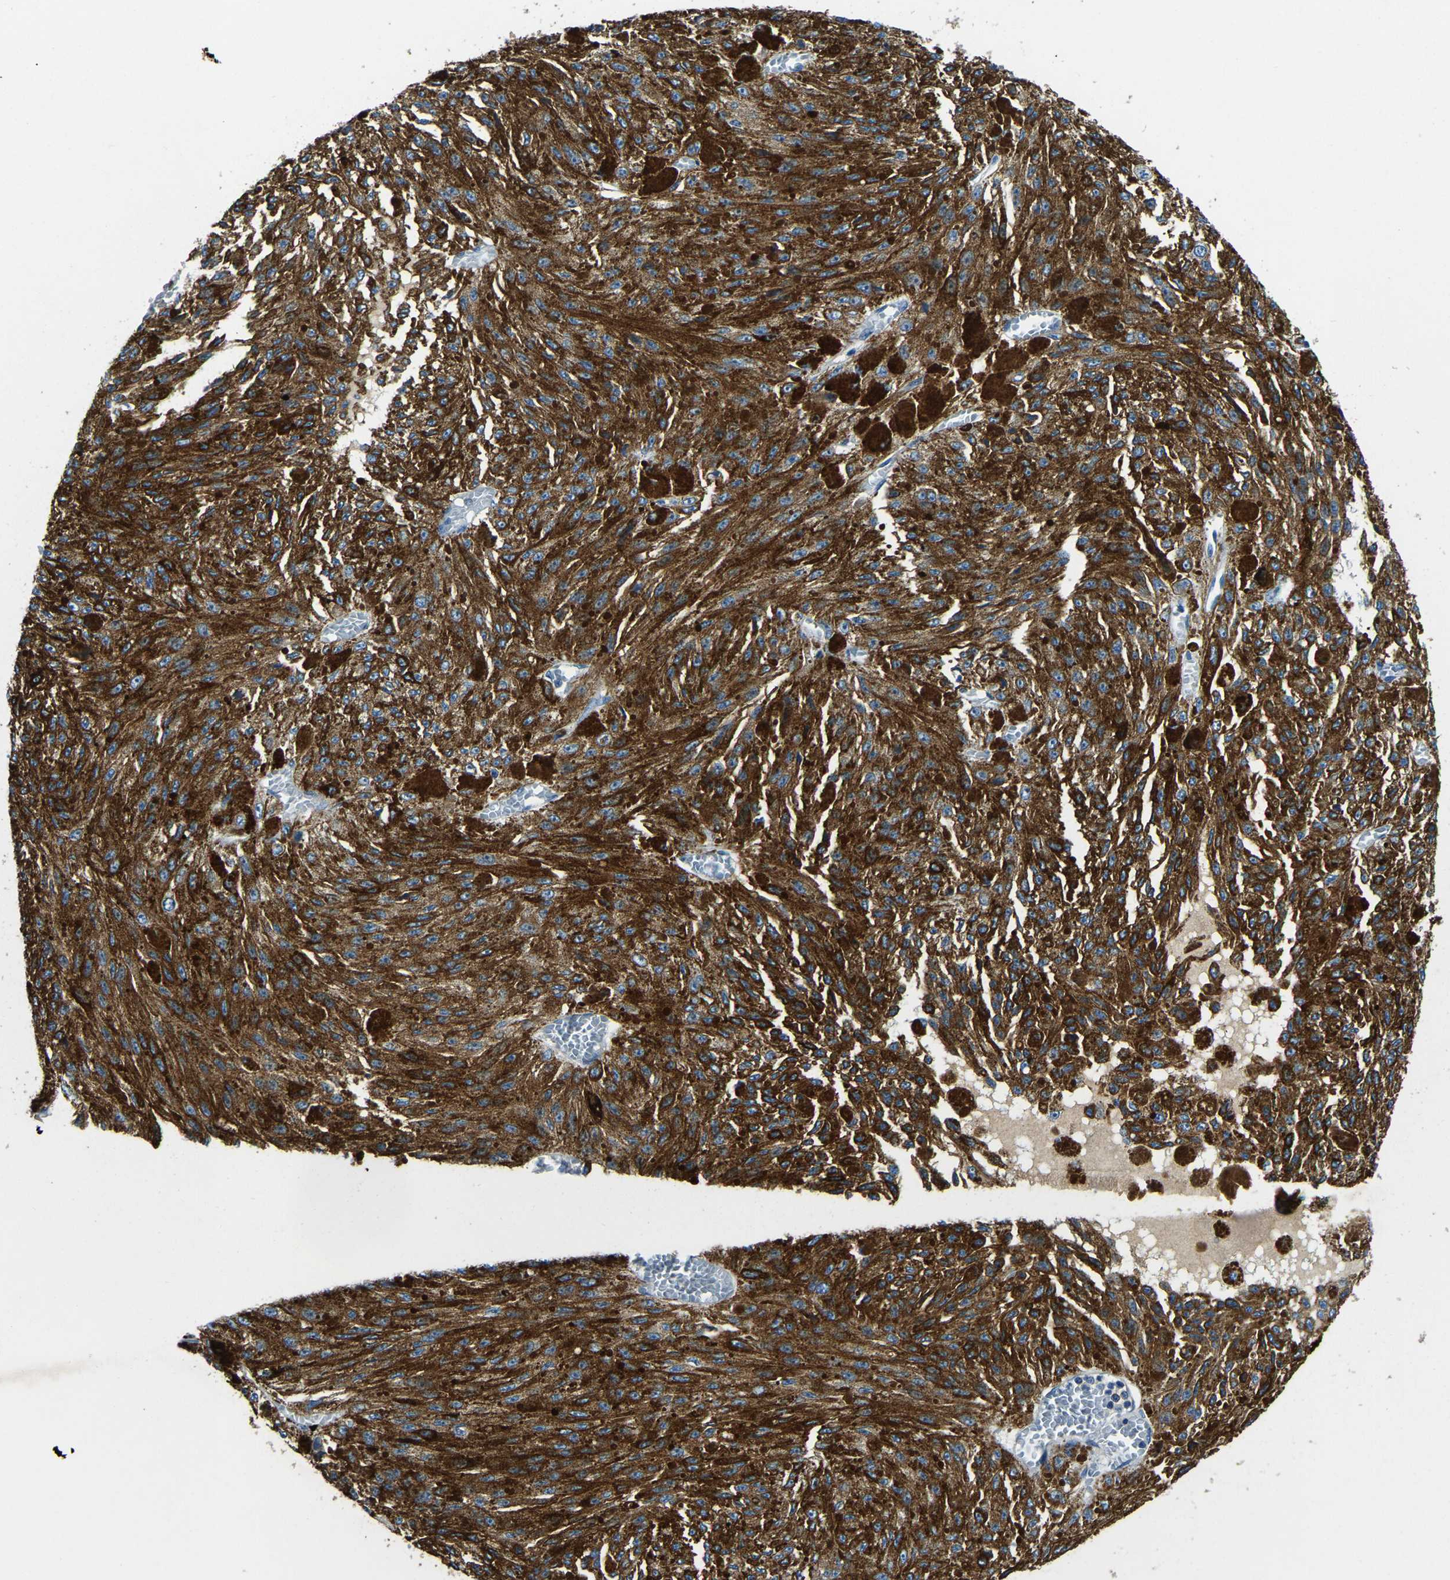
{"staining": {"intensity": "strong", "quantity": ">75%", "location": "cytoplasmic/membranous"}, "tissue": "melanoma", "cell_type": "Tumor cells", "image_type": "cancer", "snomed": [{"axis": "morphology", "description": "Malignant melanoma, NOS"}, {"axis": "topography", "description": "Other"}], "caption": "About >75% of tumor cells in melanoma show strong cytoplasmic/membranous protein positivity as visualized by brown immunohistochemical staining.", "gene": "STAT2", "patient": {"sex": "male", "age": 79}}